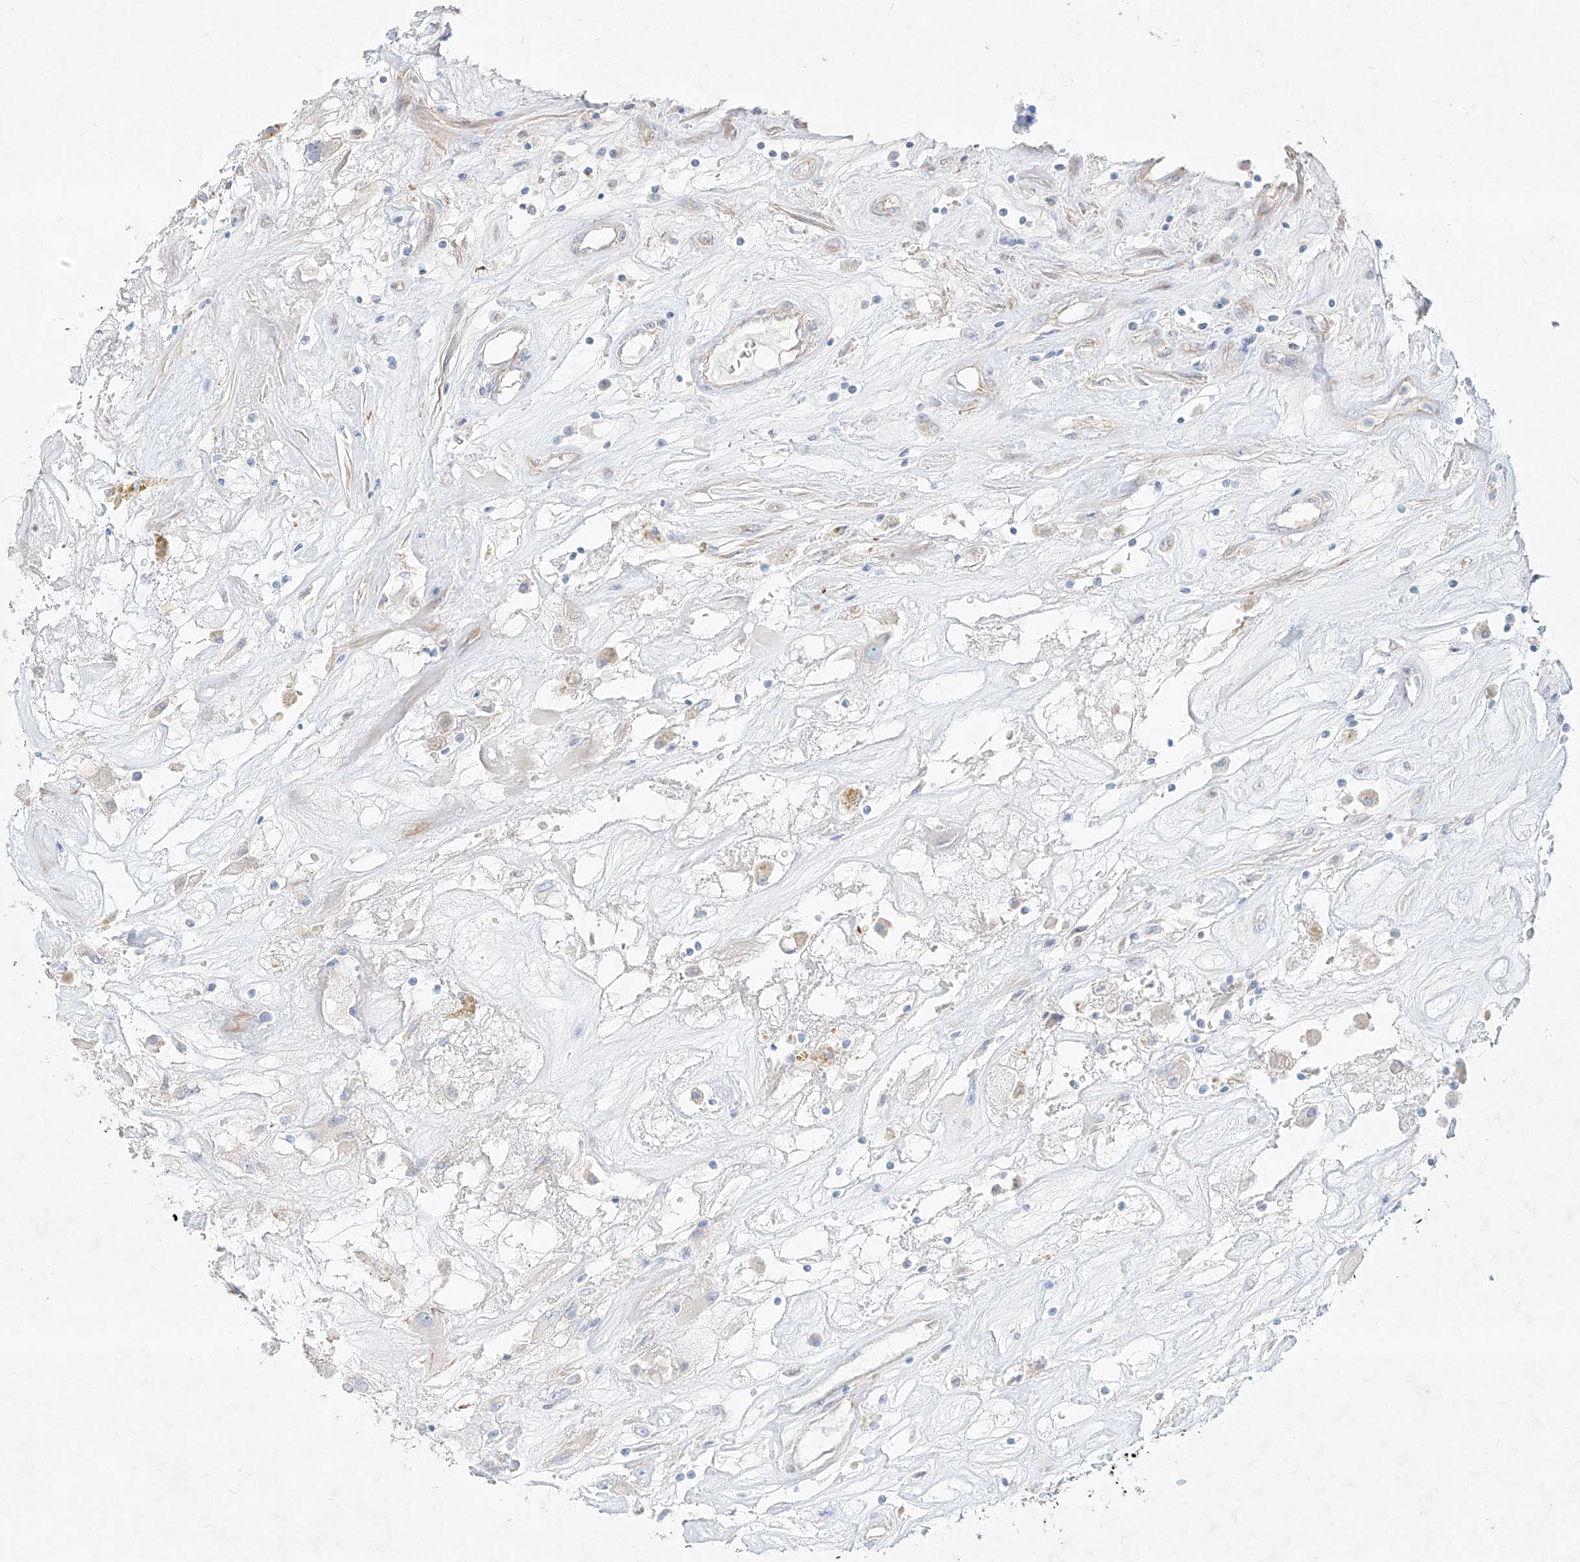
{"staining": {"intensity": "negative", "quantity": "none", "location": "none"}, "tissue": "renal cancer", "cell_type": "Tumor cells", "image_type": "cancer", "snomed": [{"axis": "morphology", "description": "Adenocarcinoma, NOS"}, {"axis": "topography", "description": "Kidney"}], "caption": "Renal cancer (adenocarcinoma) was stained to show a protein in brown. There is no significant staining in tumor cells.", "gene": "AJM1", "patient": {"sex": "female", "age": 52}}